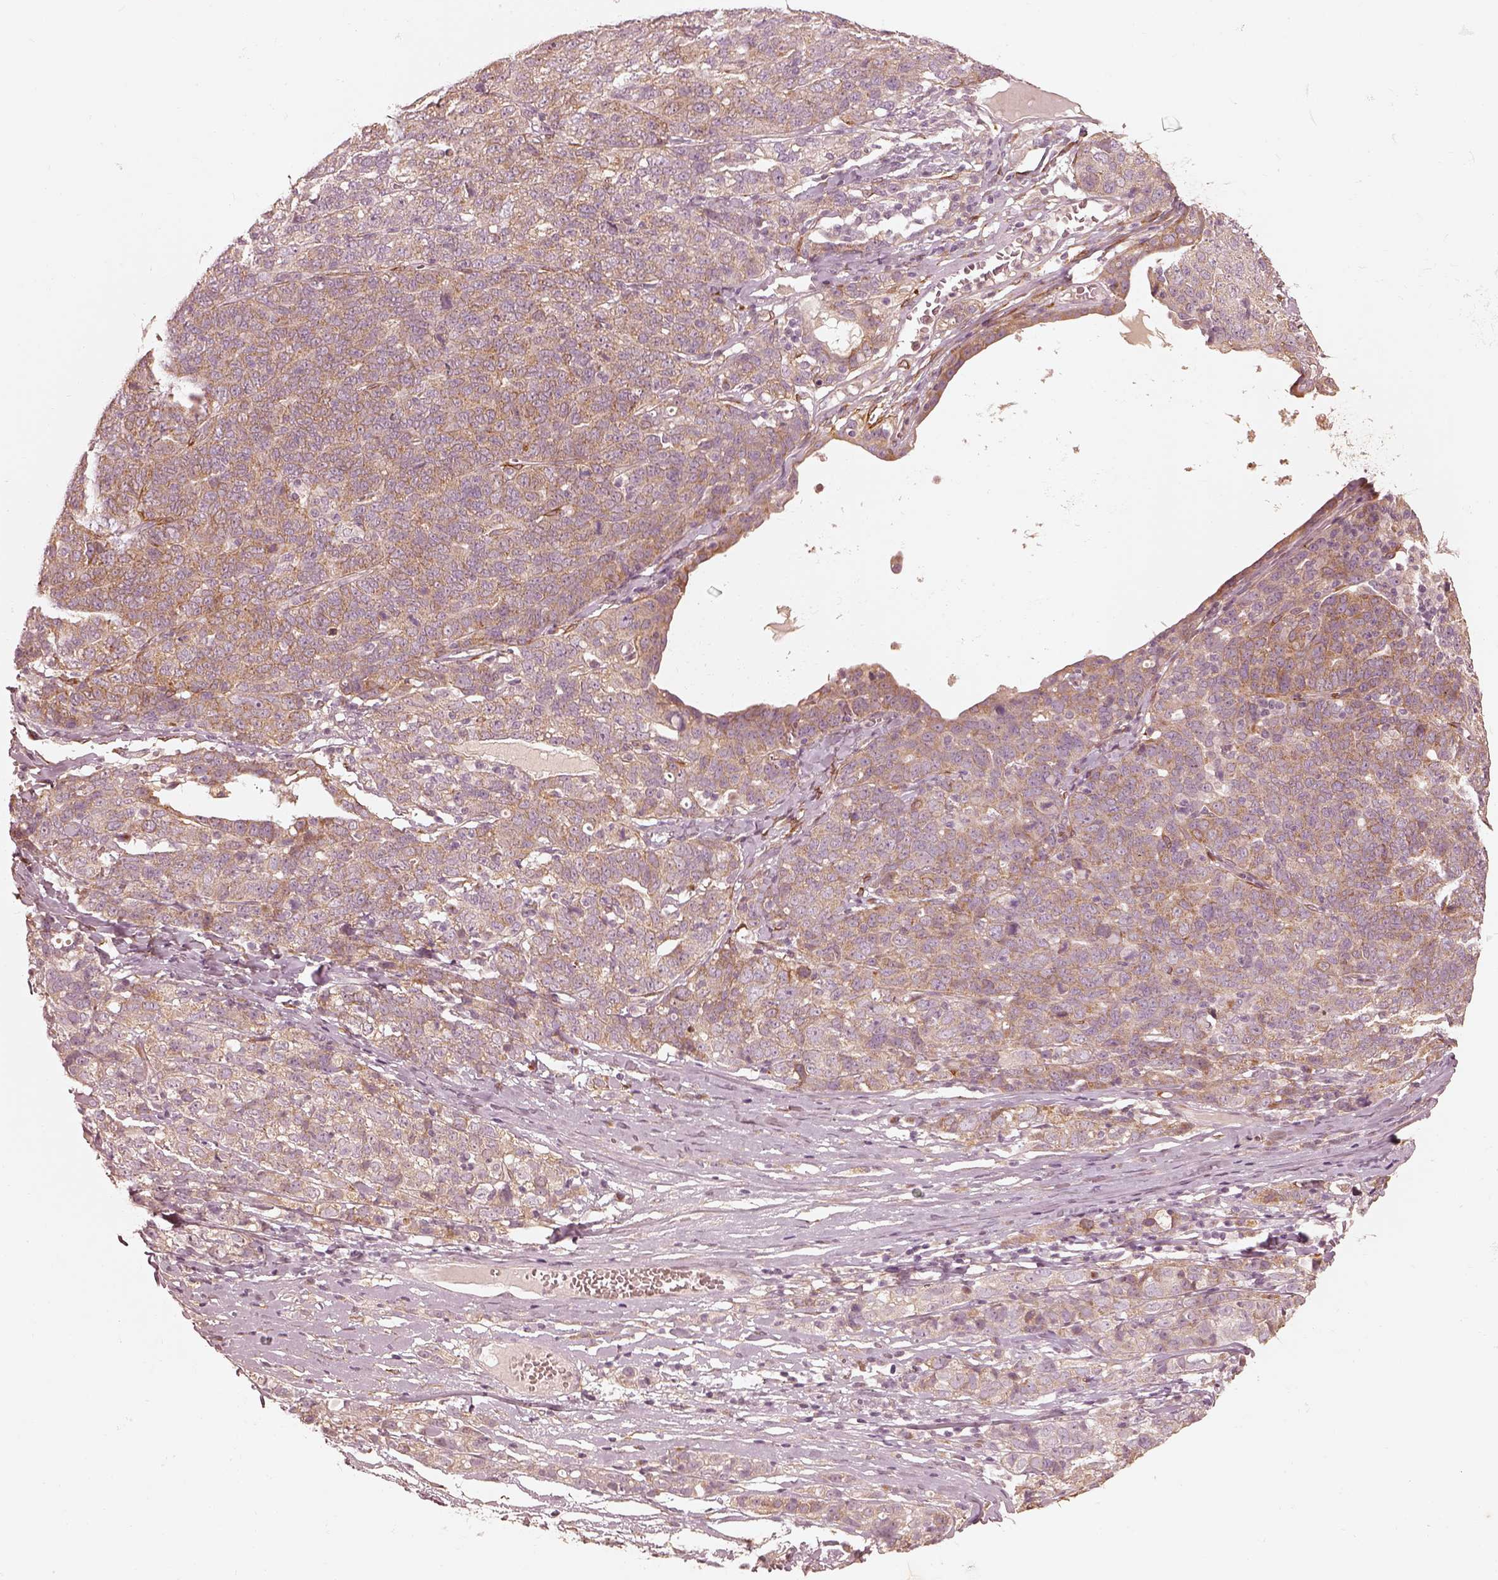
{"staining": {"intensity": "moderate", "quantity": ">75%", "location": "cytoplasmic/membranous"}, "tissue": "ovarian cancer", "cell_type": "Tumor cells", "image_type": "cancer", "snomed": [{"axis": "morphology", "description": "Cystadenocarcinoma, serous, NOS"}, {"axis": "topography", "description": "Ovary"}], "caption": "Ovarian cancer (serous cystadenocarcinoma) stained for a protein (brown) demonstrates moderate cytoplasmic/membranous positive staining in approximately >75% of tumor cells.", "gene": "WLS", "patient": {"sex": "female", "age": 71}}